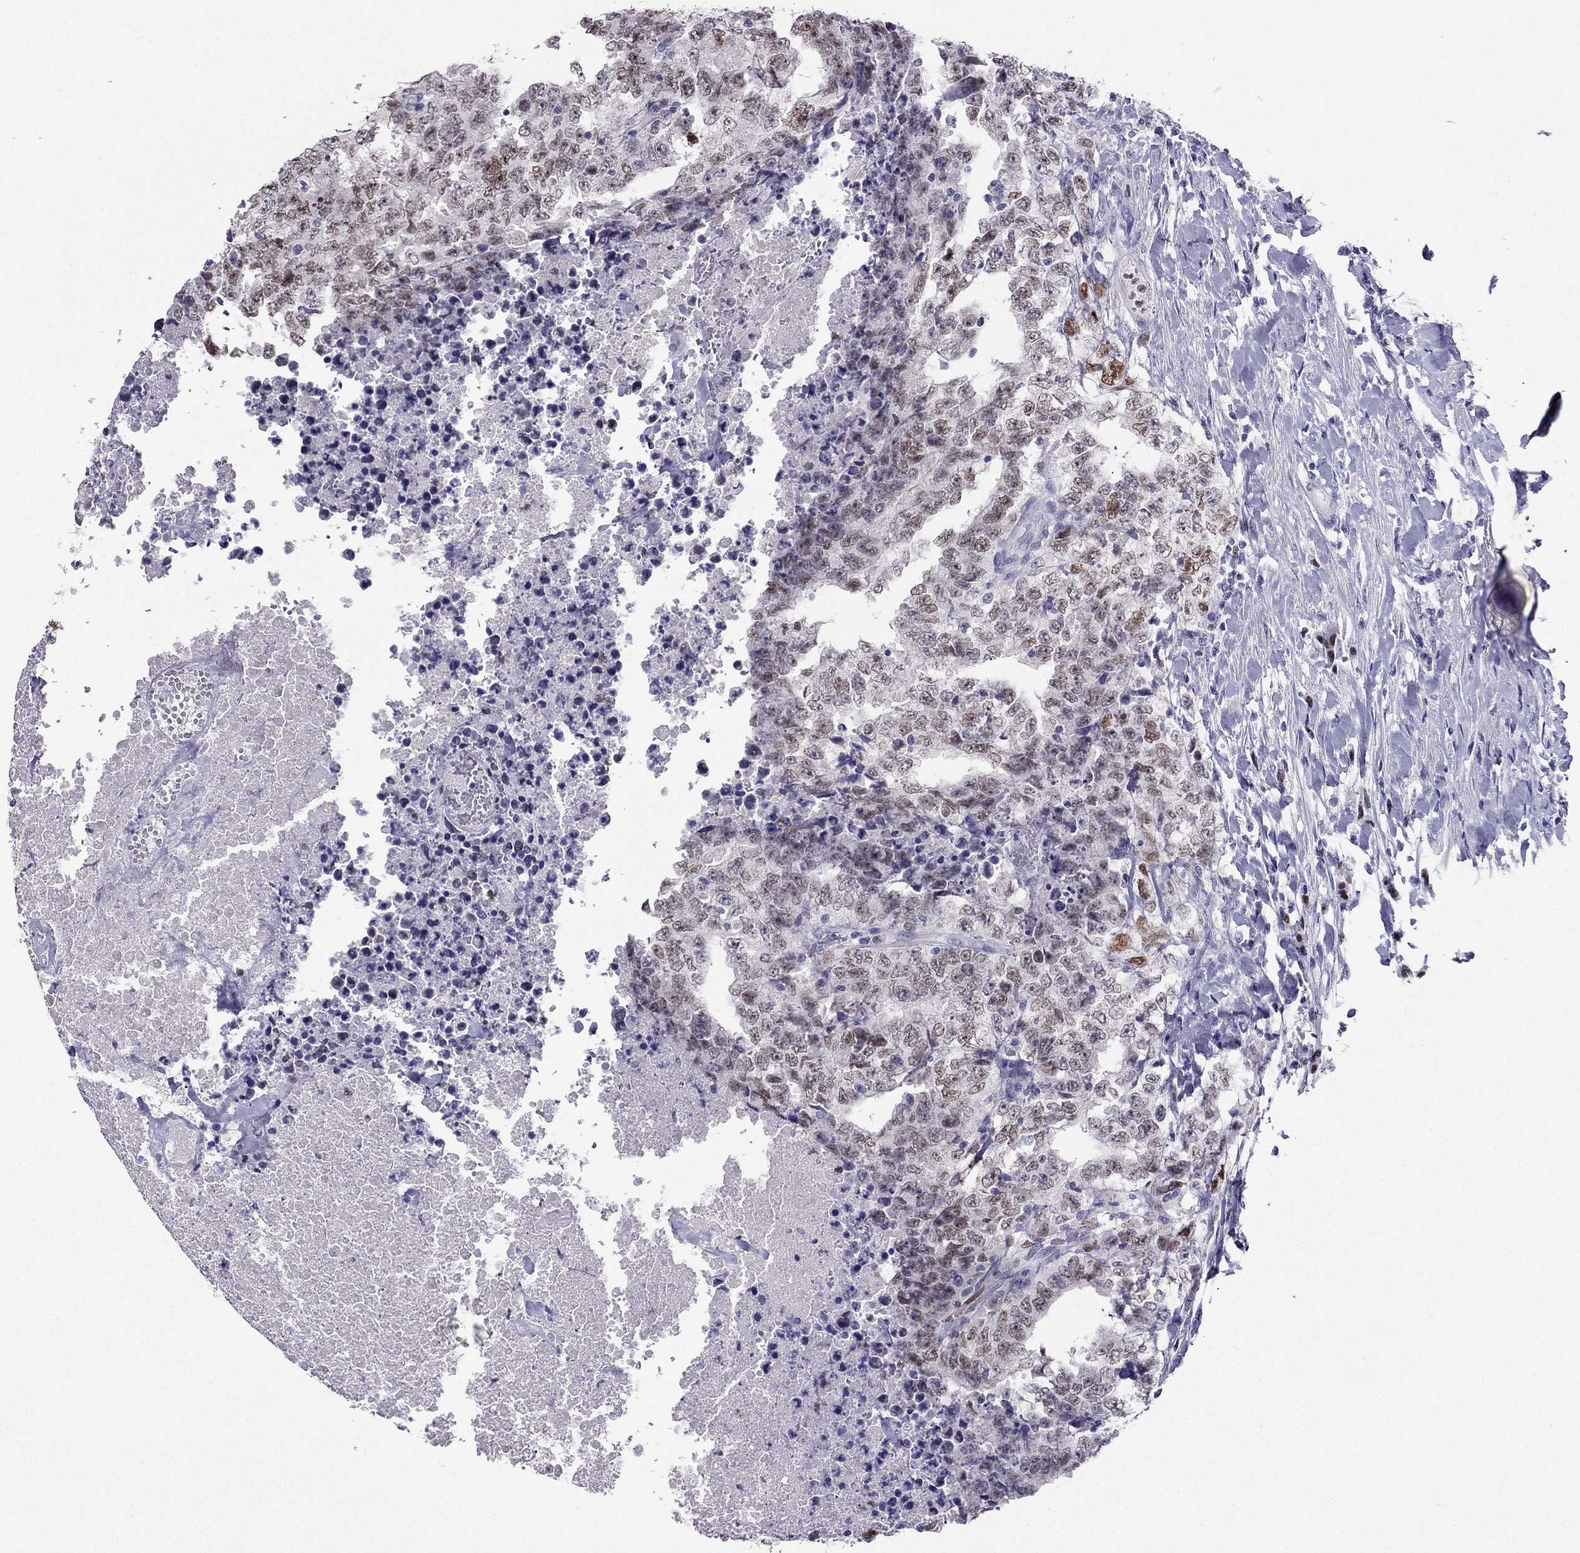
{"staining": {"intensity": "moderate", "quantity": "25%-75%", "location": "nuclear"}, "tissue": "testis cancer", "cell_type": "Tumor cells", "image_type": "cancer", "snomed": [{"axis": "morphology", "description": "Carcinoma, Embryonal, NOS"}, {"axis": "topography", "description": "Testis"}], "caption": "Testis cancer (embryonal carcinoma) stained for a protein (brown) reveals moderate nuclear positive positivity in approximately 25%-75% of tumor cells.", "gene": "ARID3A", "patient": {"sex": "male", "age": 24}}